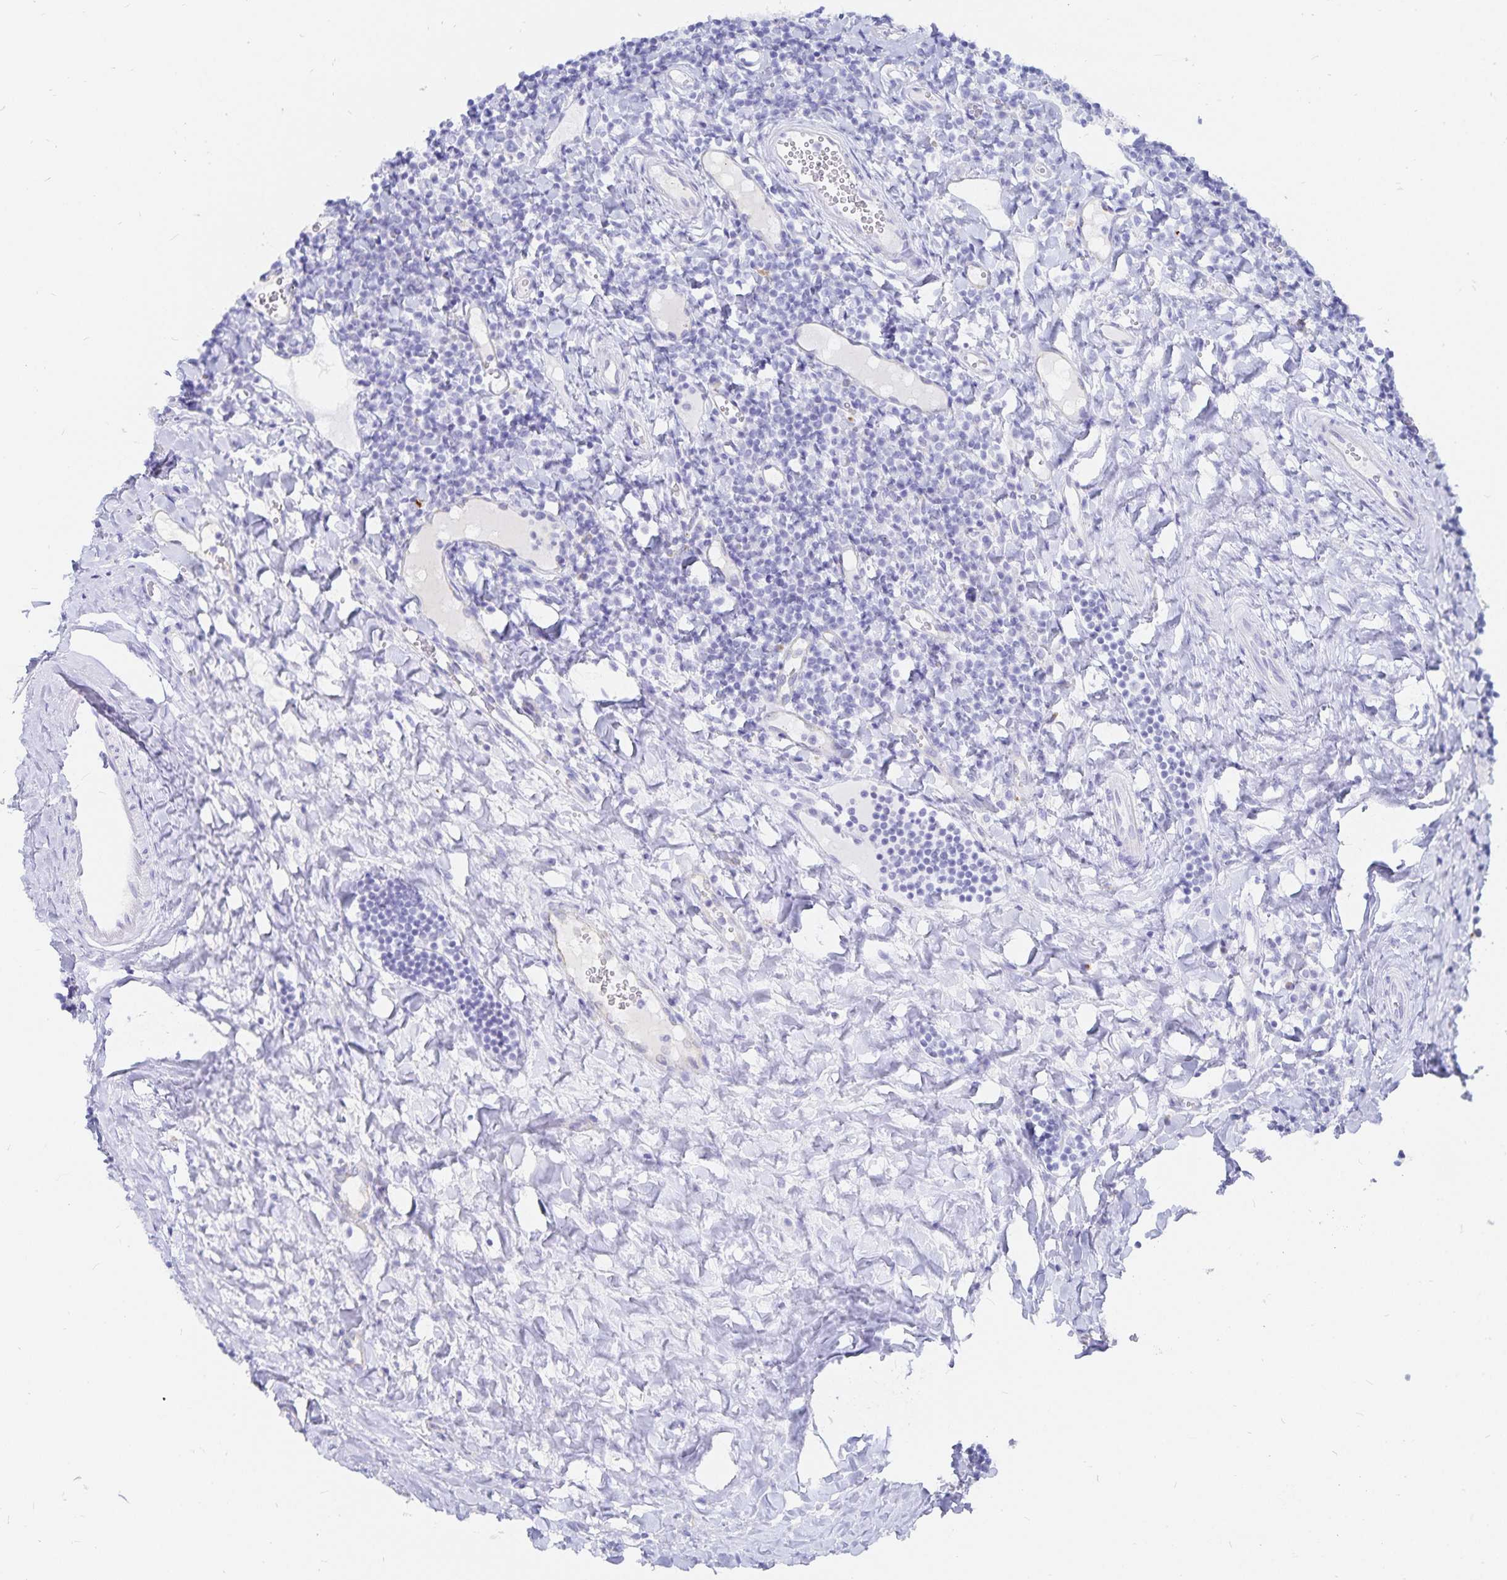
{"staining": {"intensity": "negative", "quantity": "none", "location": "none"}, "tissue": "tonsil", "cell_type": "Germinal center cells", "image_type": "normal", "snomed": [{"axis": "morphology", "description": "Normal tissue, NOS"}, {"axis": "topography", "description": "Tonsil"}], "caption": "The histopathology image displays no significant positivity in germinal center cells of tonsil.", "gene": "INSL5", "patient": {"sex": "female", "age": 10}}